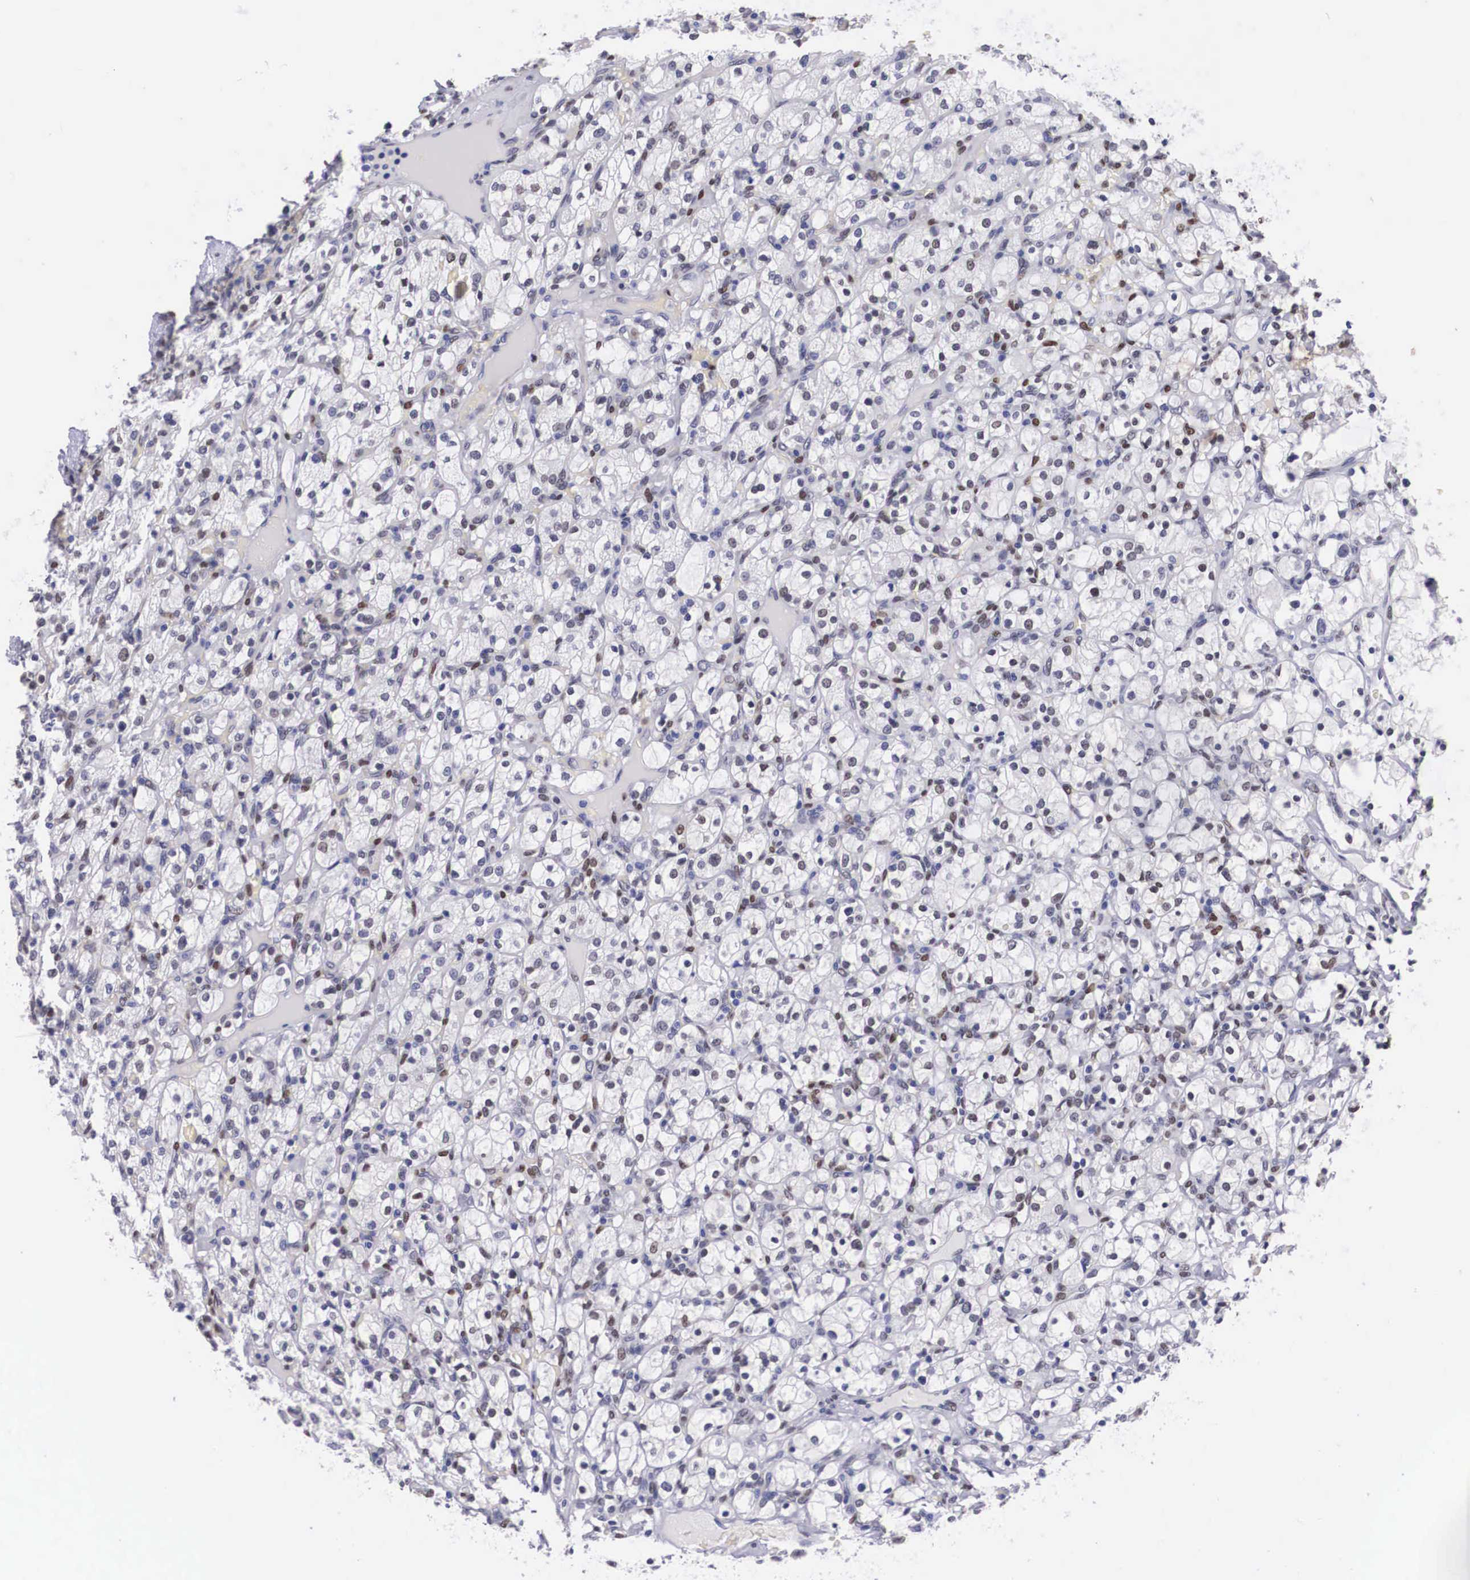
{"staining": {"intensity": "weak", "quantity": "25%-75%", "location": "nuclear"}, "tissue": "renal cancer", "cell_type": "Tumor cells", "image_type": "cancer", "snomed": [{"axis": "morphology", "description": "Adenocarcinoma, NOS"}, {"axis": "topography", "description": "Kidney"}], "caption": "Human renal cancer stained for a protein (brown) reveals weak nuclear positive positivity in about 25%-75% of tumor cells.", "gene": "KHDRBS3", "patient": {"sex": "female", "age": 83}}